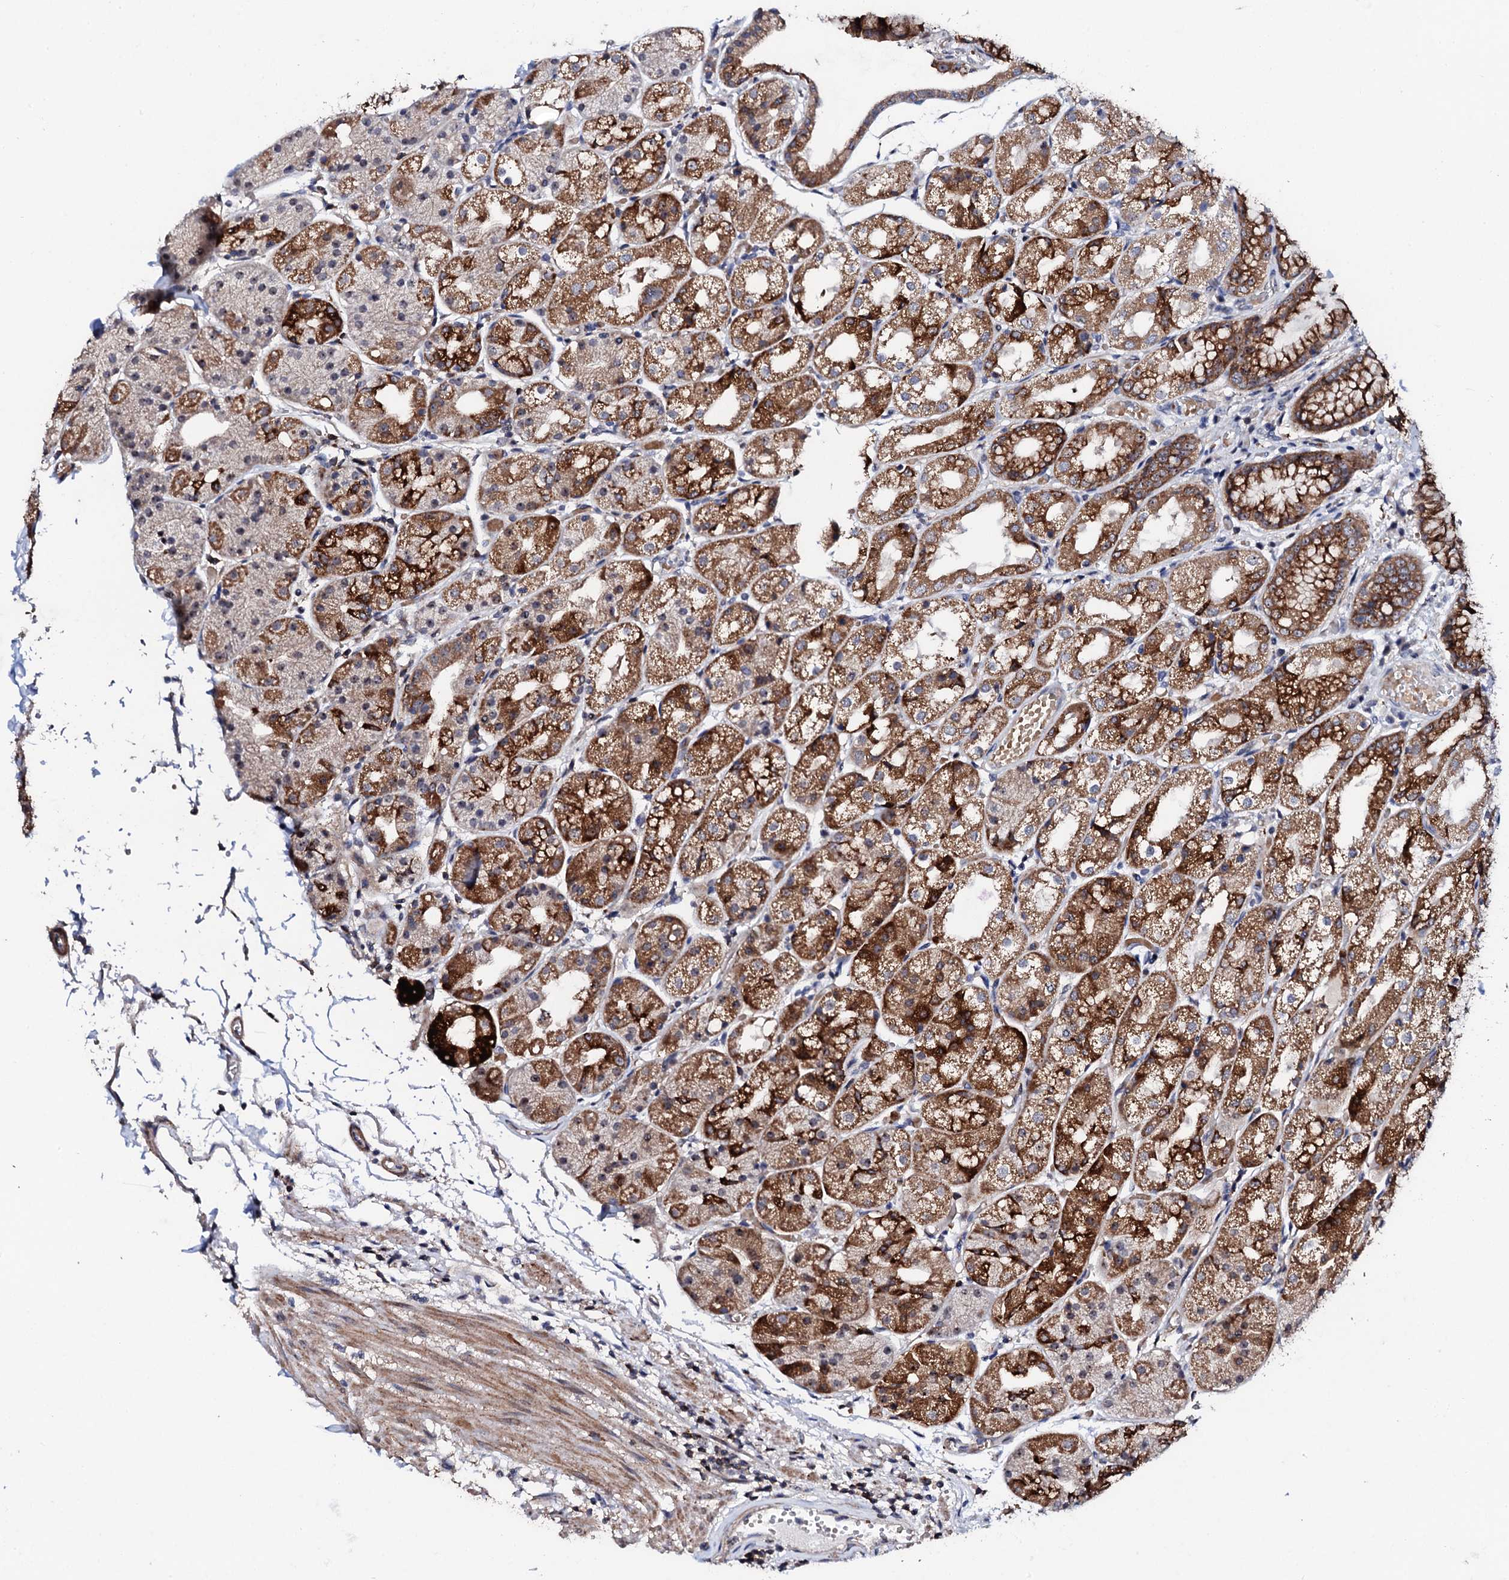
{"staining": {"intensity": "strong", "quantity": ">75%", "location": "cytoplasmic/membranous"}, "tissue": "stomach", "cell_type": "Glandular cells", "image_type": "normal", "snomed": [{"axis": "morphology", "description": "Normal tissue, NOS"}, {"axis": "topography", "description": "Stomach, upper"}], "caption": "Brown immunohistochemical staining in normal human stomach displays strong cytoplasmic/membranous staining in approximately >75% of glandular cells. The staining is performed using DAB (3,3'-diaminobenzidine) brown chromogen to label protein expression. The nuclei are counter-stained blue using hematoxylin.", "gene": "GTPBP4", "patient": {"sex": "male", "age": 72}}